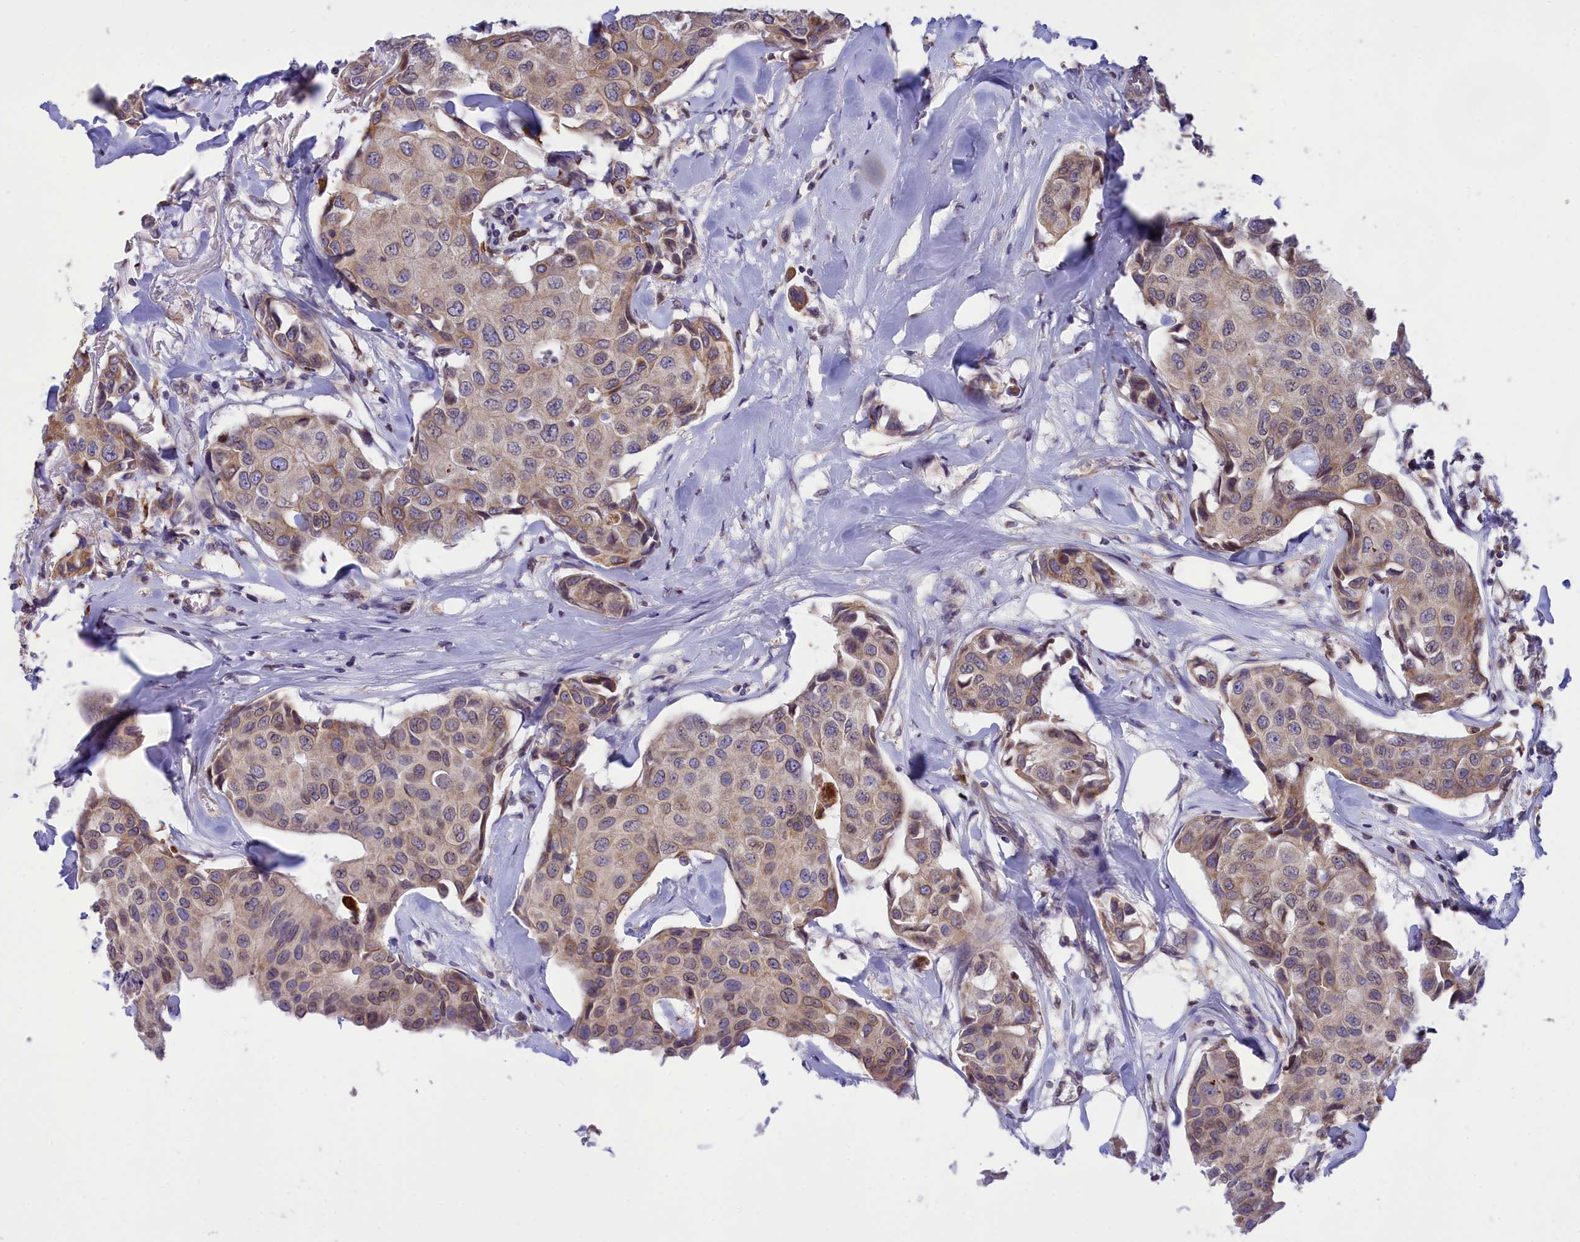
{"staining": {"intensity": "weak", "quantity": "25%-75%", "location": "cytoplasmic/membranous"}, "tissue": "breast cancer", "cell_type": "Tumor cells", "image_type": "cancer", "snomed": [{"axis": "morphology", "description": "Duct carcinoma"}, {"axis": "topography", "description": "Breast"}], "caption": "A histopathology image of human intraductal carcinoma (breast) stained for a protein demonstrates weak cytoplasmic/membranous brown staining in tumor cells. The staining is performed using DAB brown chromogen to label protein expression. The nuclei are counter-stained blue using hematoxylin.", "gene": "PKHD1L1", "patient": {"sex": "female", "age": 80}}